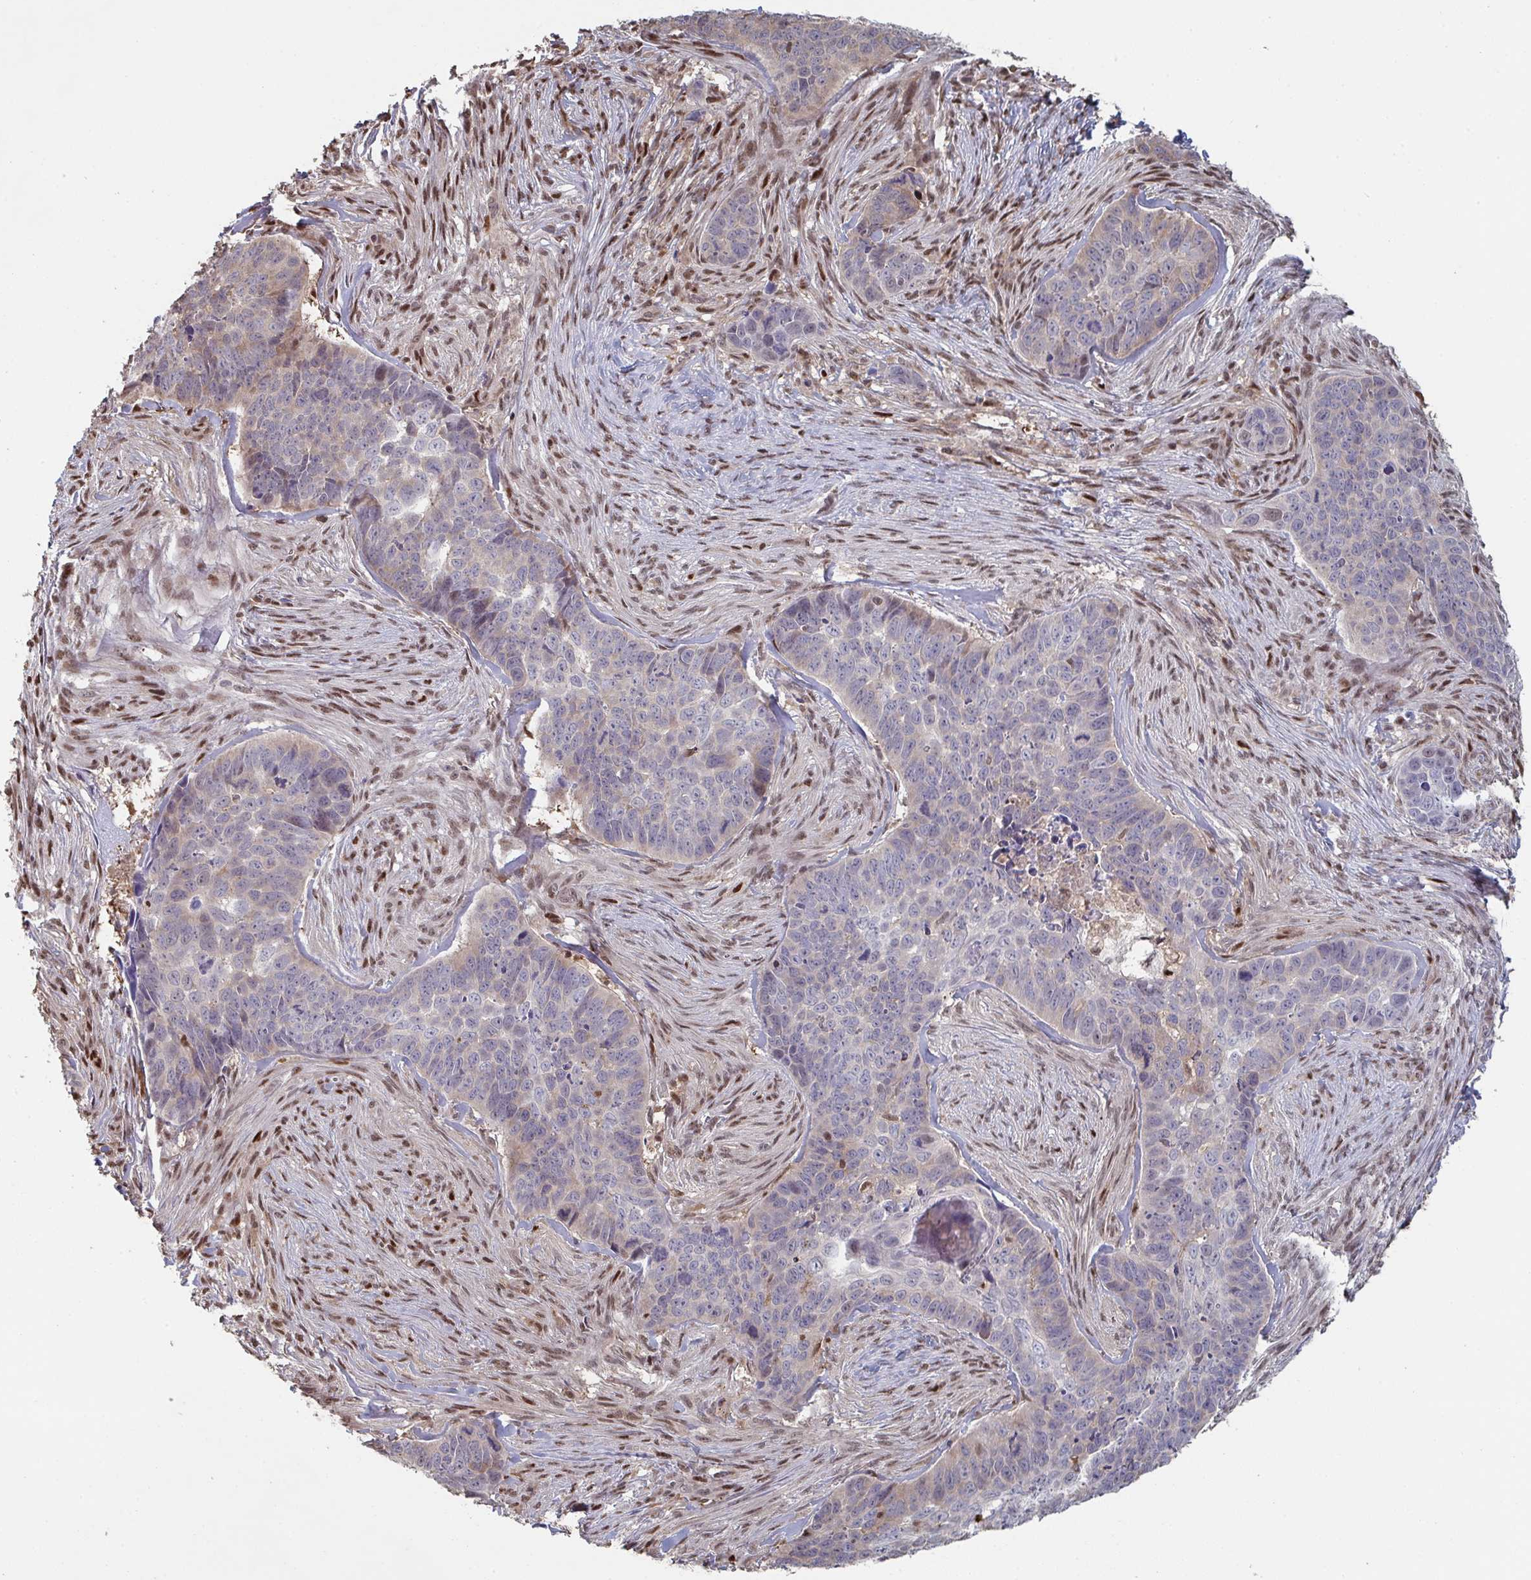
{"staining": {"intensity": "weak", "quantity": "<25%", "location": "cytoplasmic/membranous"}, "tissue": "skin cancer", "cell_type": "Tumor cells", "image_type": "cancer", "snomed": [{"axis": "morphology", "description": "Basal cell carcinoma"}, {"axis": "topography", "description": "Skin"}], "caption": "This histopathology image is of skin basal cell carcinoma stained with IHC to label a protein in brown with the nuclei are counter-stained blue. There is no expression in tumor cells. The staining was performed using DAB (3,3'-diaminobenzidine) to visualize the protein expression in brown, while the nuclei were stained in blue with hematoxylin (Magnification: 20x).", "gene": "ACD", "patient": {"sex": "female", "age": 82}}